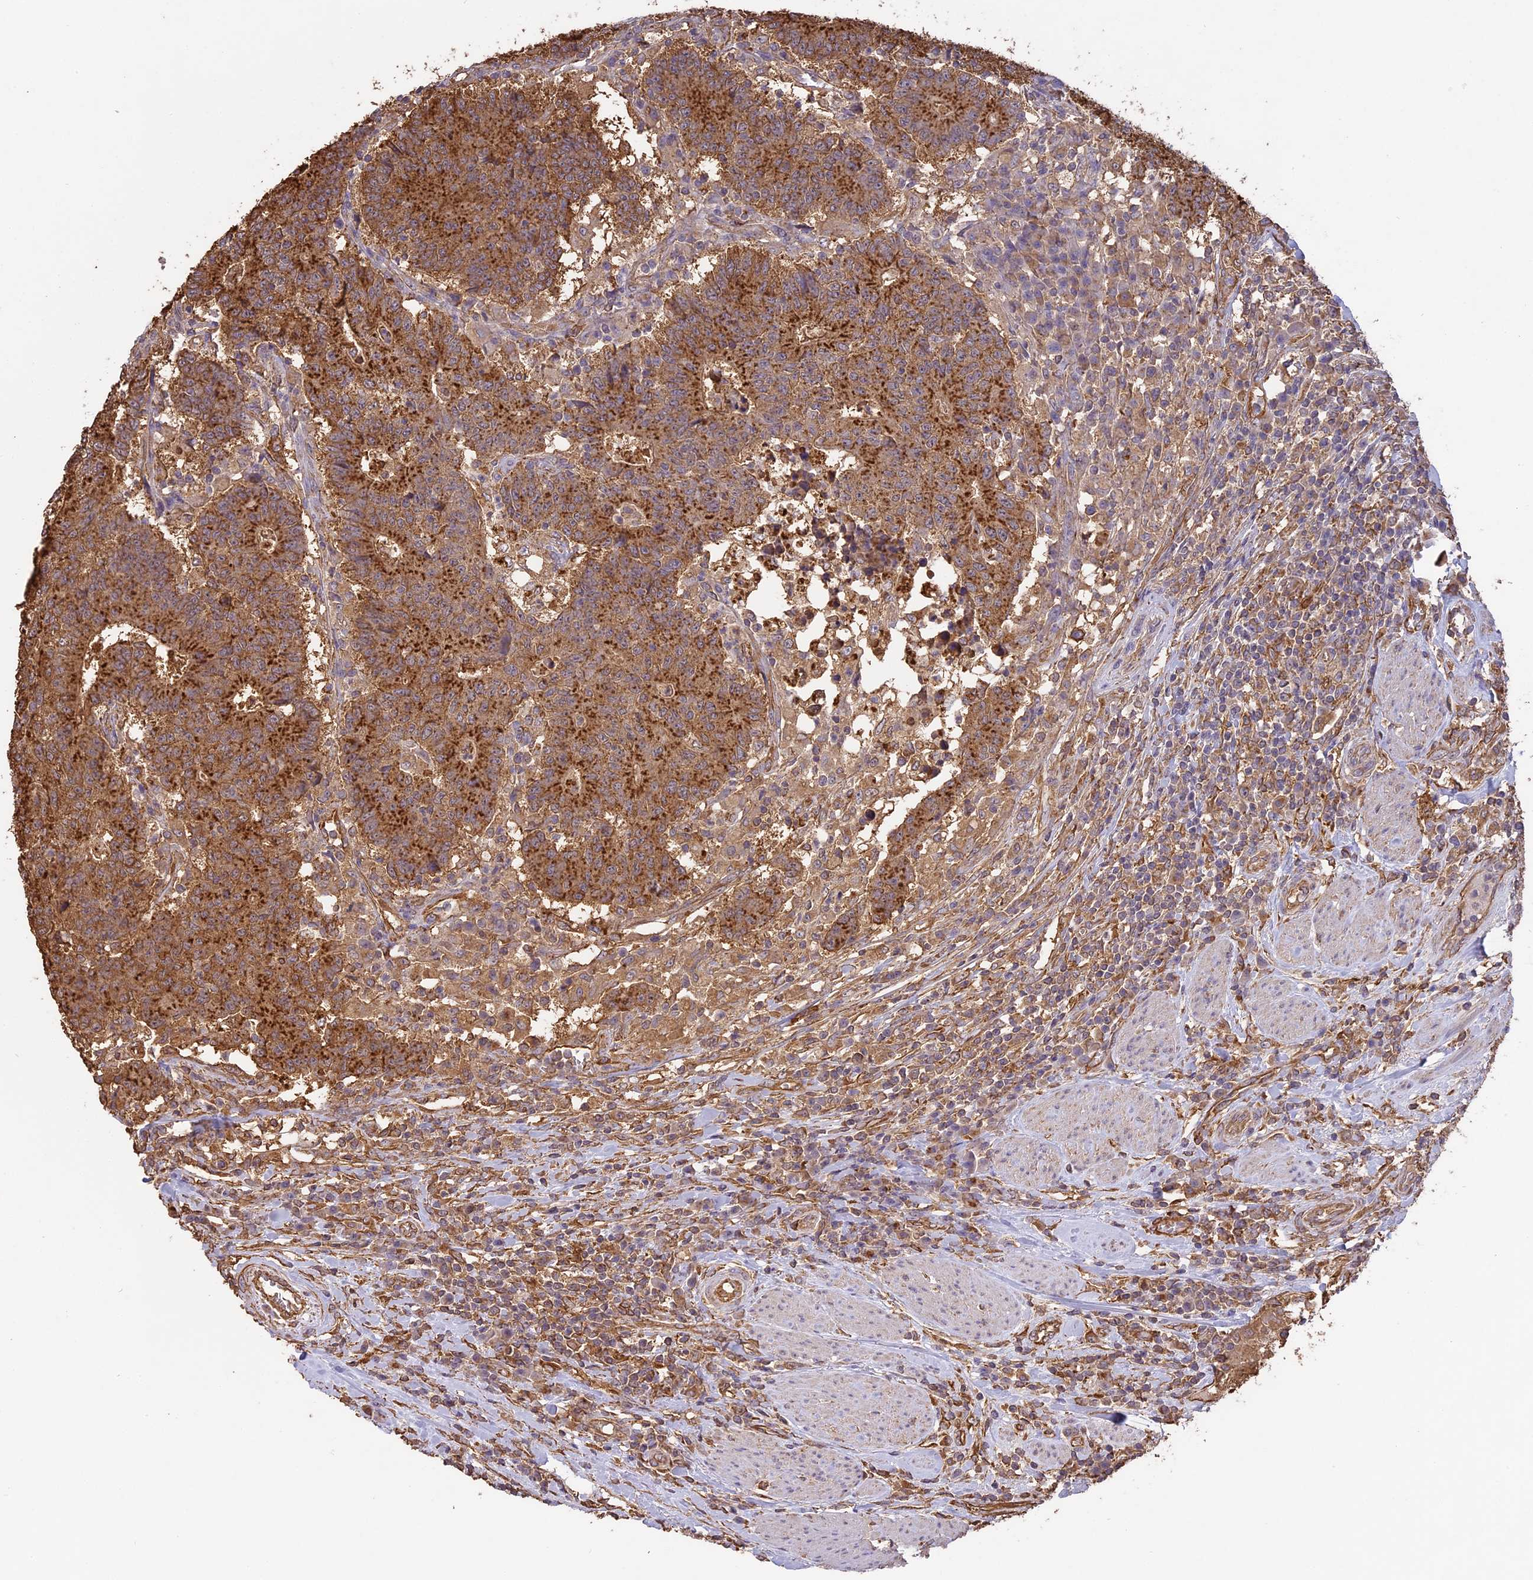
{"staining": {"intensity": "strong", "quantity": ">75%", "location": "cytoplasmic/membranous"}, "tissue": "colorectal cancer", "cell_type": "Tumor cells", "image_type": "cancer", "snomed": [{"axis": "morphology", "description": "Adenocarcinoma, NOS"}, {"axis": "topography", "description": "Colon"}], "caption": "This micrograph demonstrates colorectal cancer stained with immunohistochemistry (IHC) to label a protein in brown. The cytoplasmic/membranous of tumor cells show strong positivity for the protein. Nuclei are counter-stained blue.", "gene": "ARHGAP19", "patient": {"sex": "female", "age": 75}}